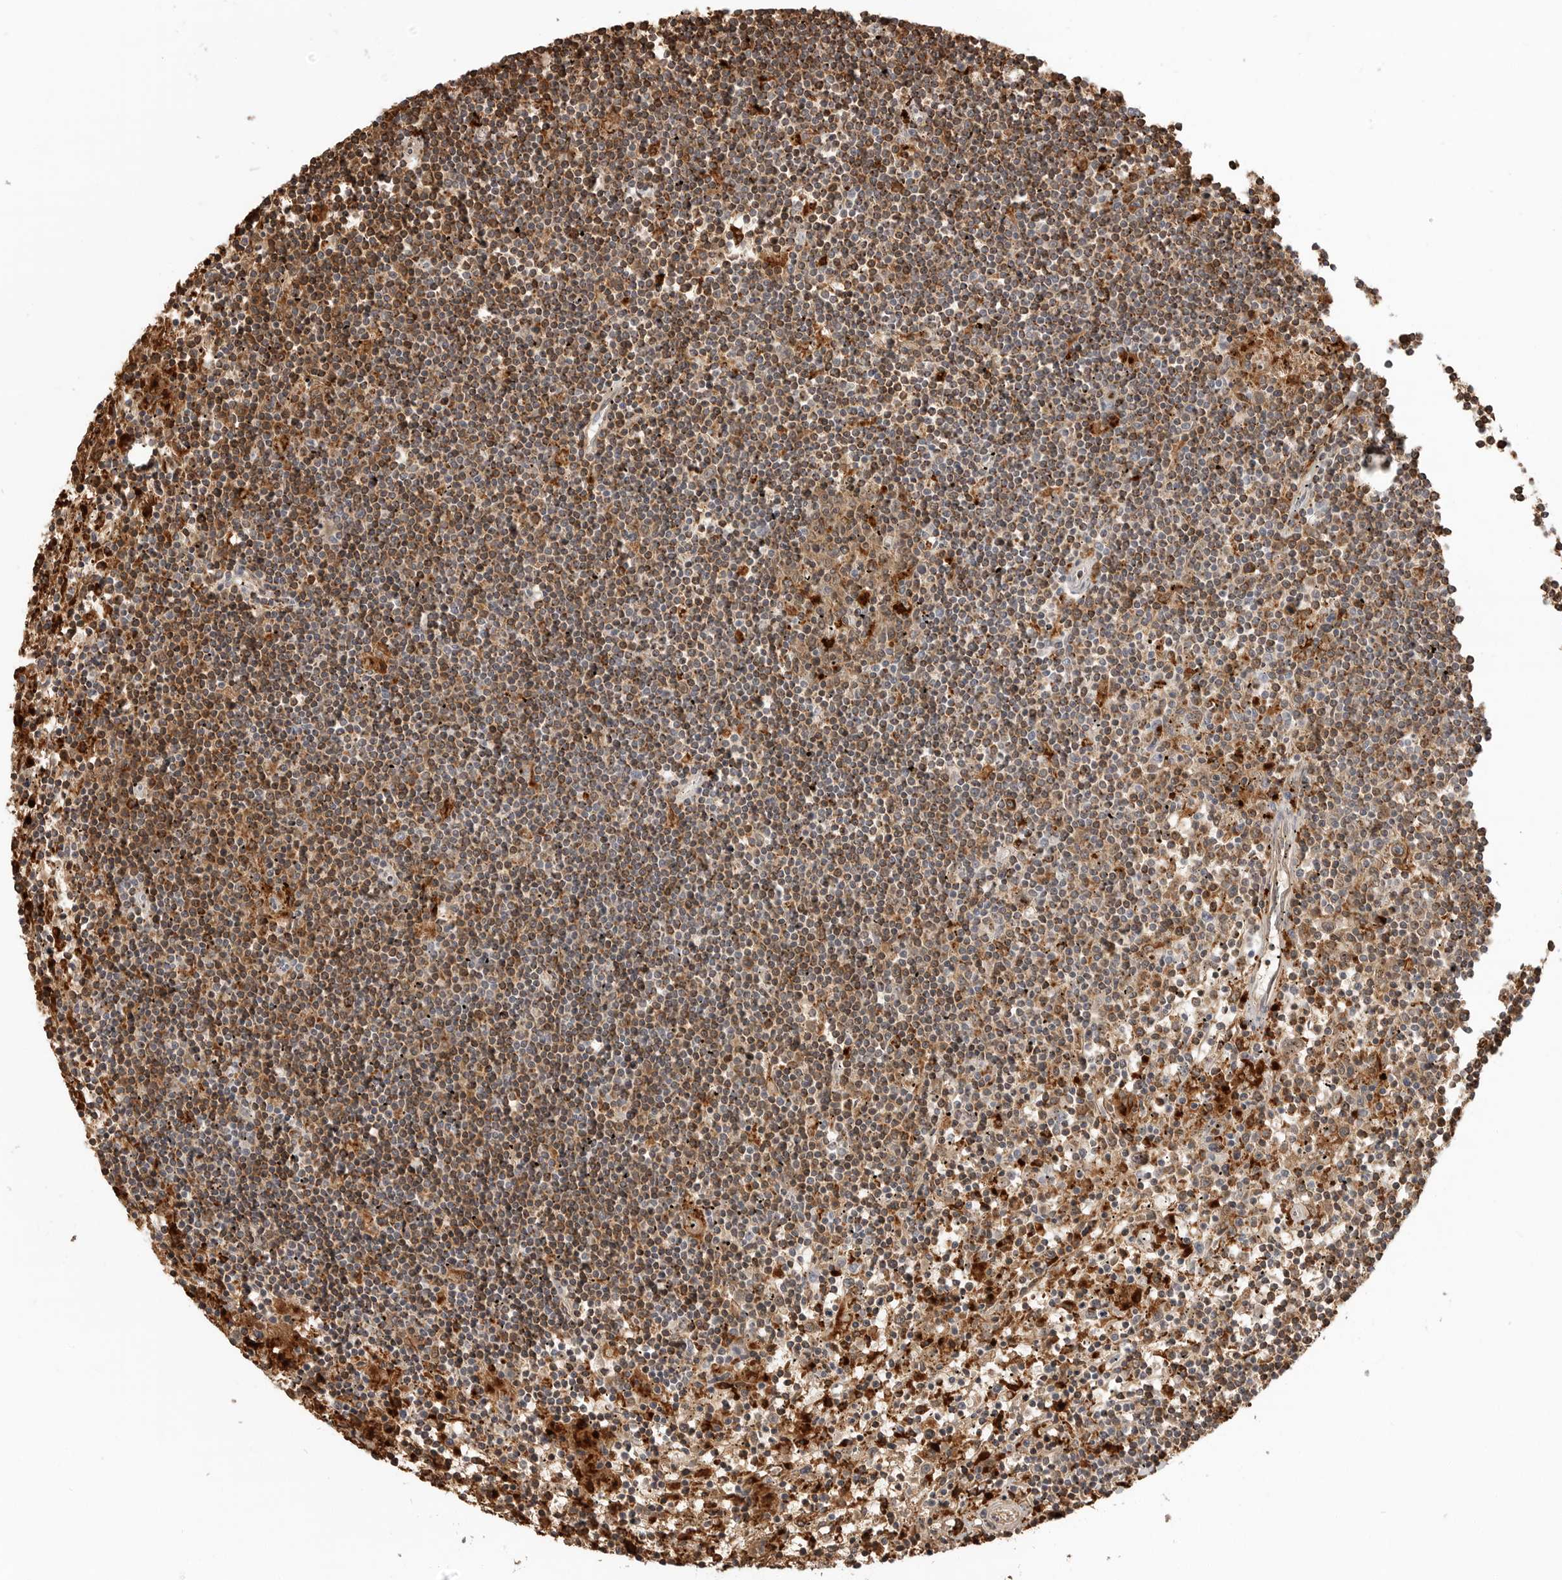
{"staining": {"intensity": "moderate", "quantity": ">75%", "location": "cytoplasmic/membranous"}, "tissue": "lymphoma", "cell_type": "Tumor cells", "image_type": "cancer", "snomed": [{"axis": "morphology", "description": "Malignant lymphoma, non-Hodgkin's type, Low grade"}, {"axis": "topography", "description": "Spleen"}], "caption": "Lymphoma stained for a protein exhibits moderate cytoplasmic/membranous positivity in tumor cells.", "gene": "IFI30", "patient": {"sex": "male", "age": 76}}